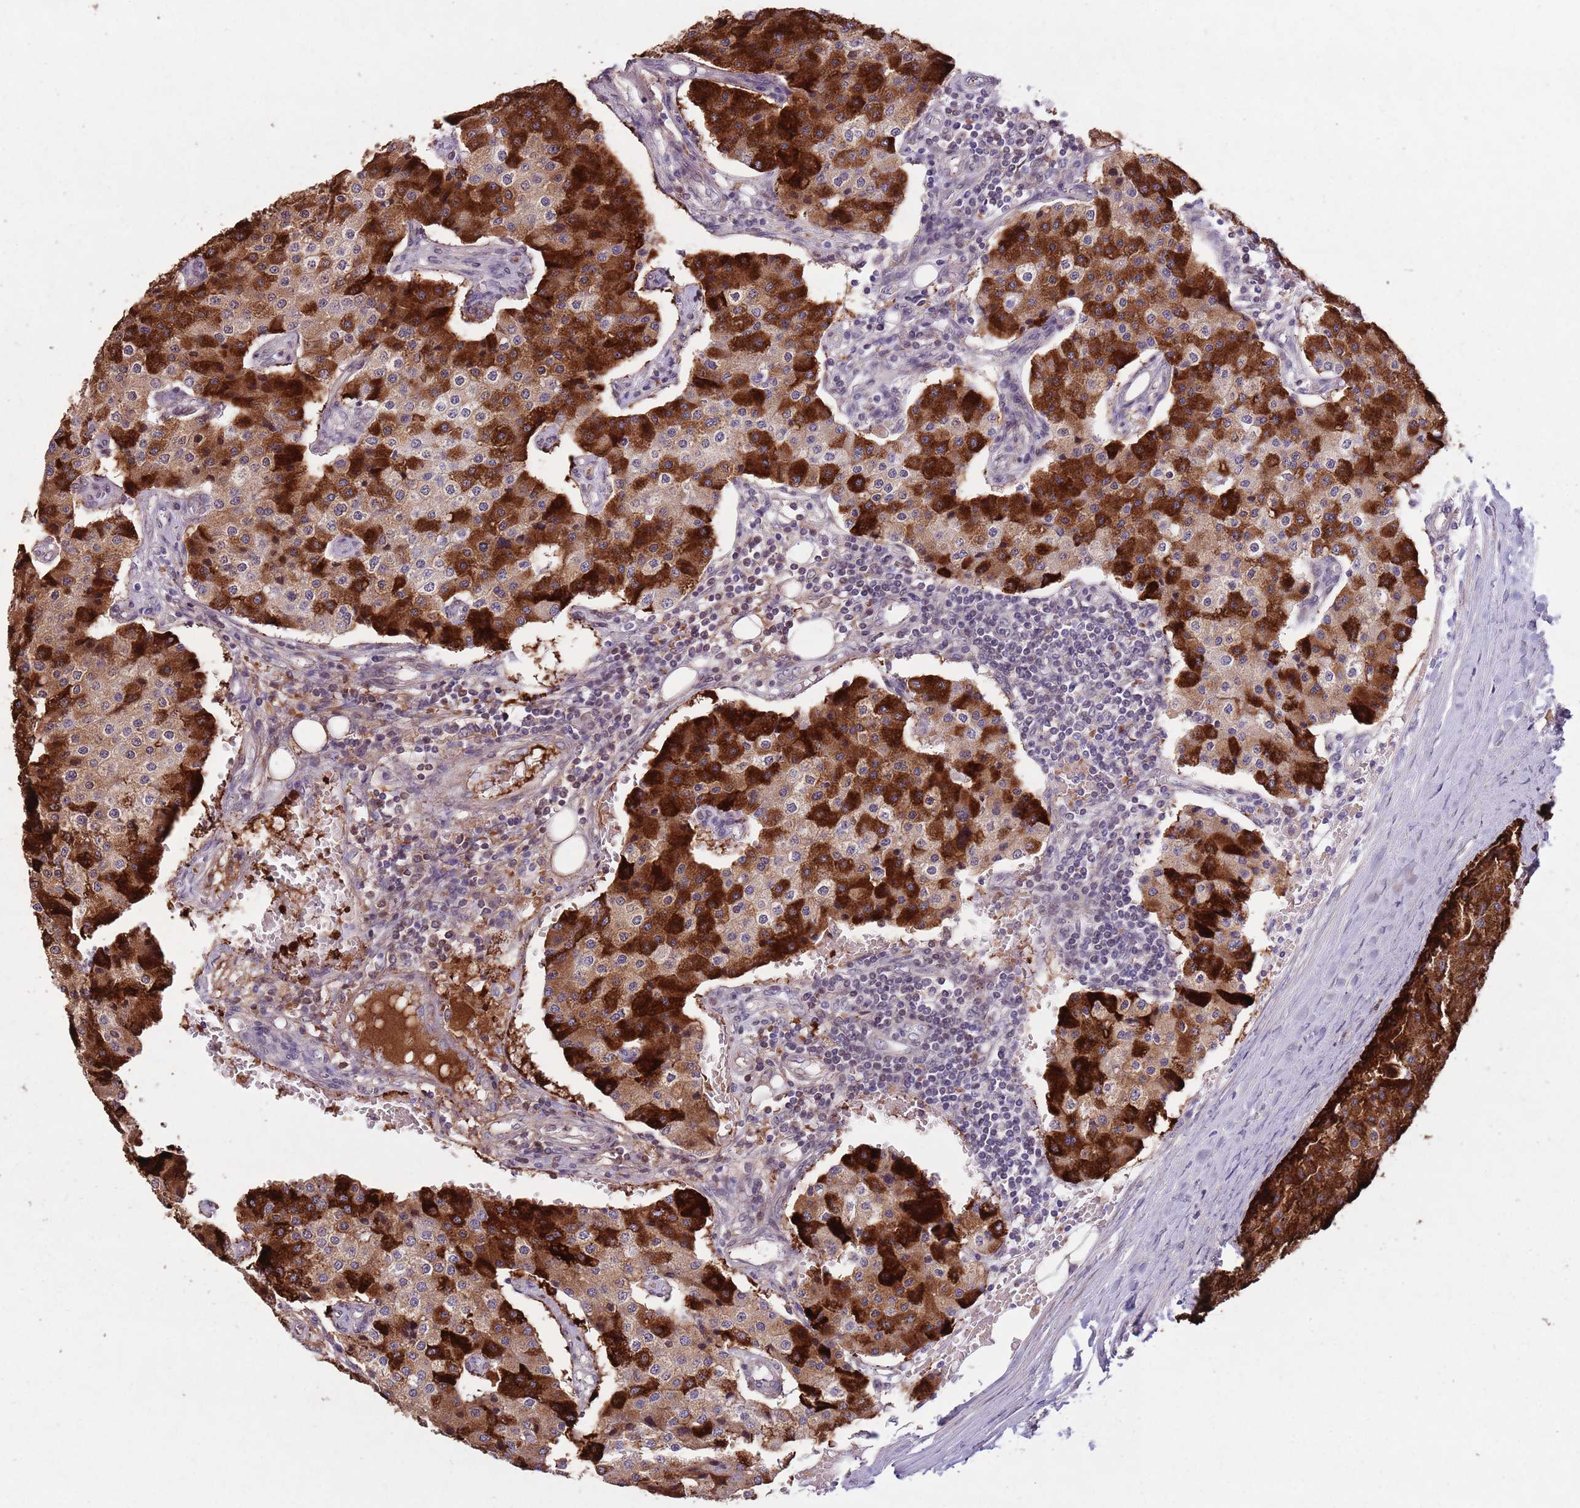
{"staining": {"intensity": "strong", "quantity": ">75%", "location": "cytoplasmic/membranous"}, "tissue": "carcinoid", "cell_type": "Tumor cells", "image_type": "cancer", "snomed": [{"axis": "morphology", "description": "Carcinoid, malignant, NOS"}, {"axis": "topography", "description": "Colon"}], "caption": "This photomicrograph displays immunohistochemistry (IHC) staining of malignant carcinoid, with high strong cytoplasmic/membranous staining in approximately >75% of tumor cells.", "gene": "ADCY7", "patient": {"sex": "female", "age": 52}}